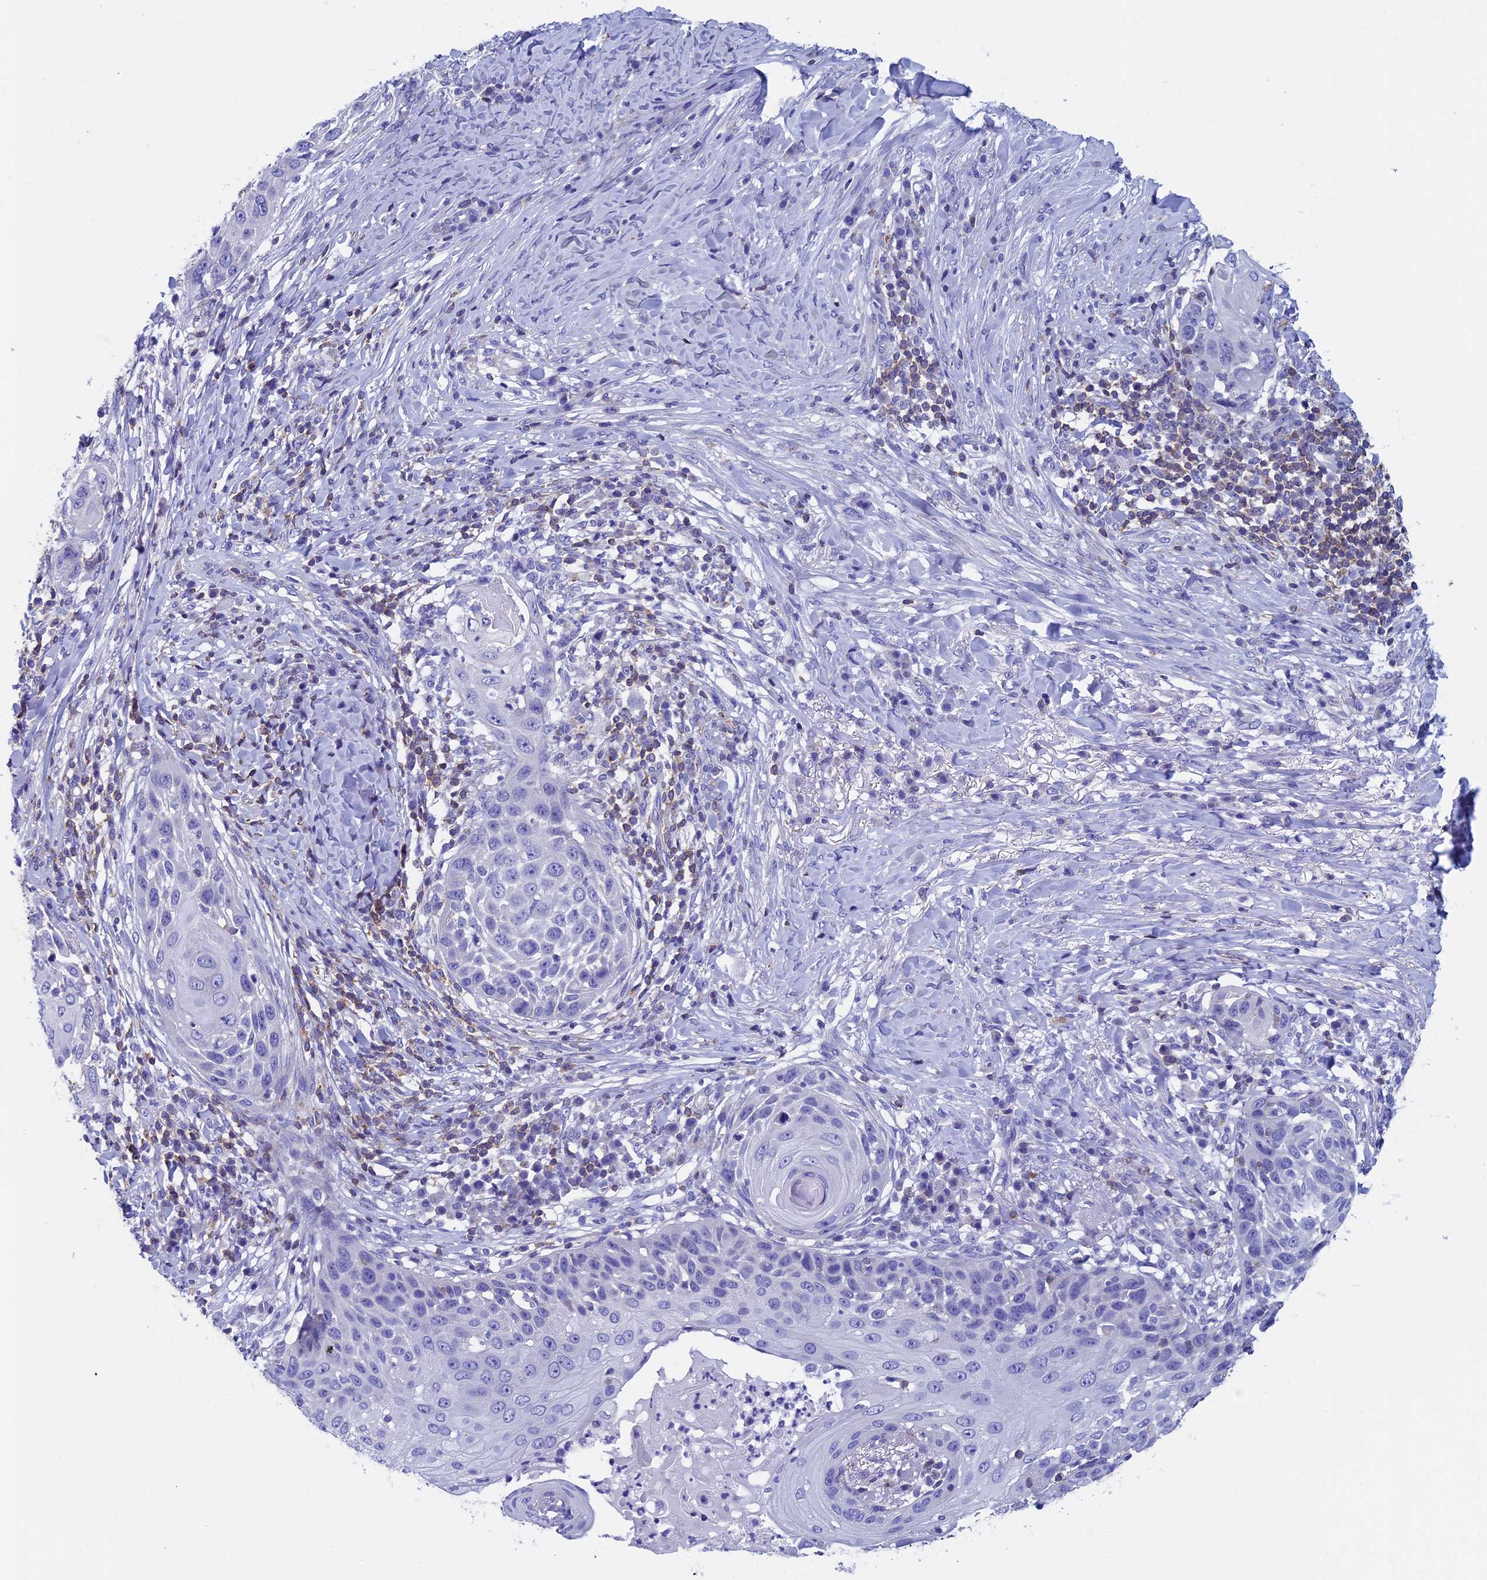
{"staining": {"intensity": "negative", "quantity": "none", "location": "none"}, "tissue": "skin cancer", "cell_type": "Tumor cells", "image_type": "cancer", "snomed": [{"axis": "morphology", "description": "Squamous cell carcinoma, NOS"}, {"axis": "topography", "description": "Skin"}], "caption": "There is no significant expression in tumor cells of skin cancer.", "gene": "SEPTIN1", "patient": {"sex": "female", "age": 44}}